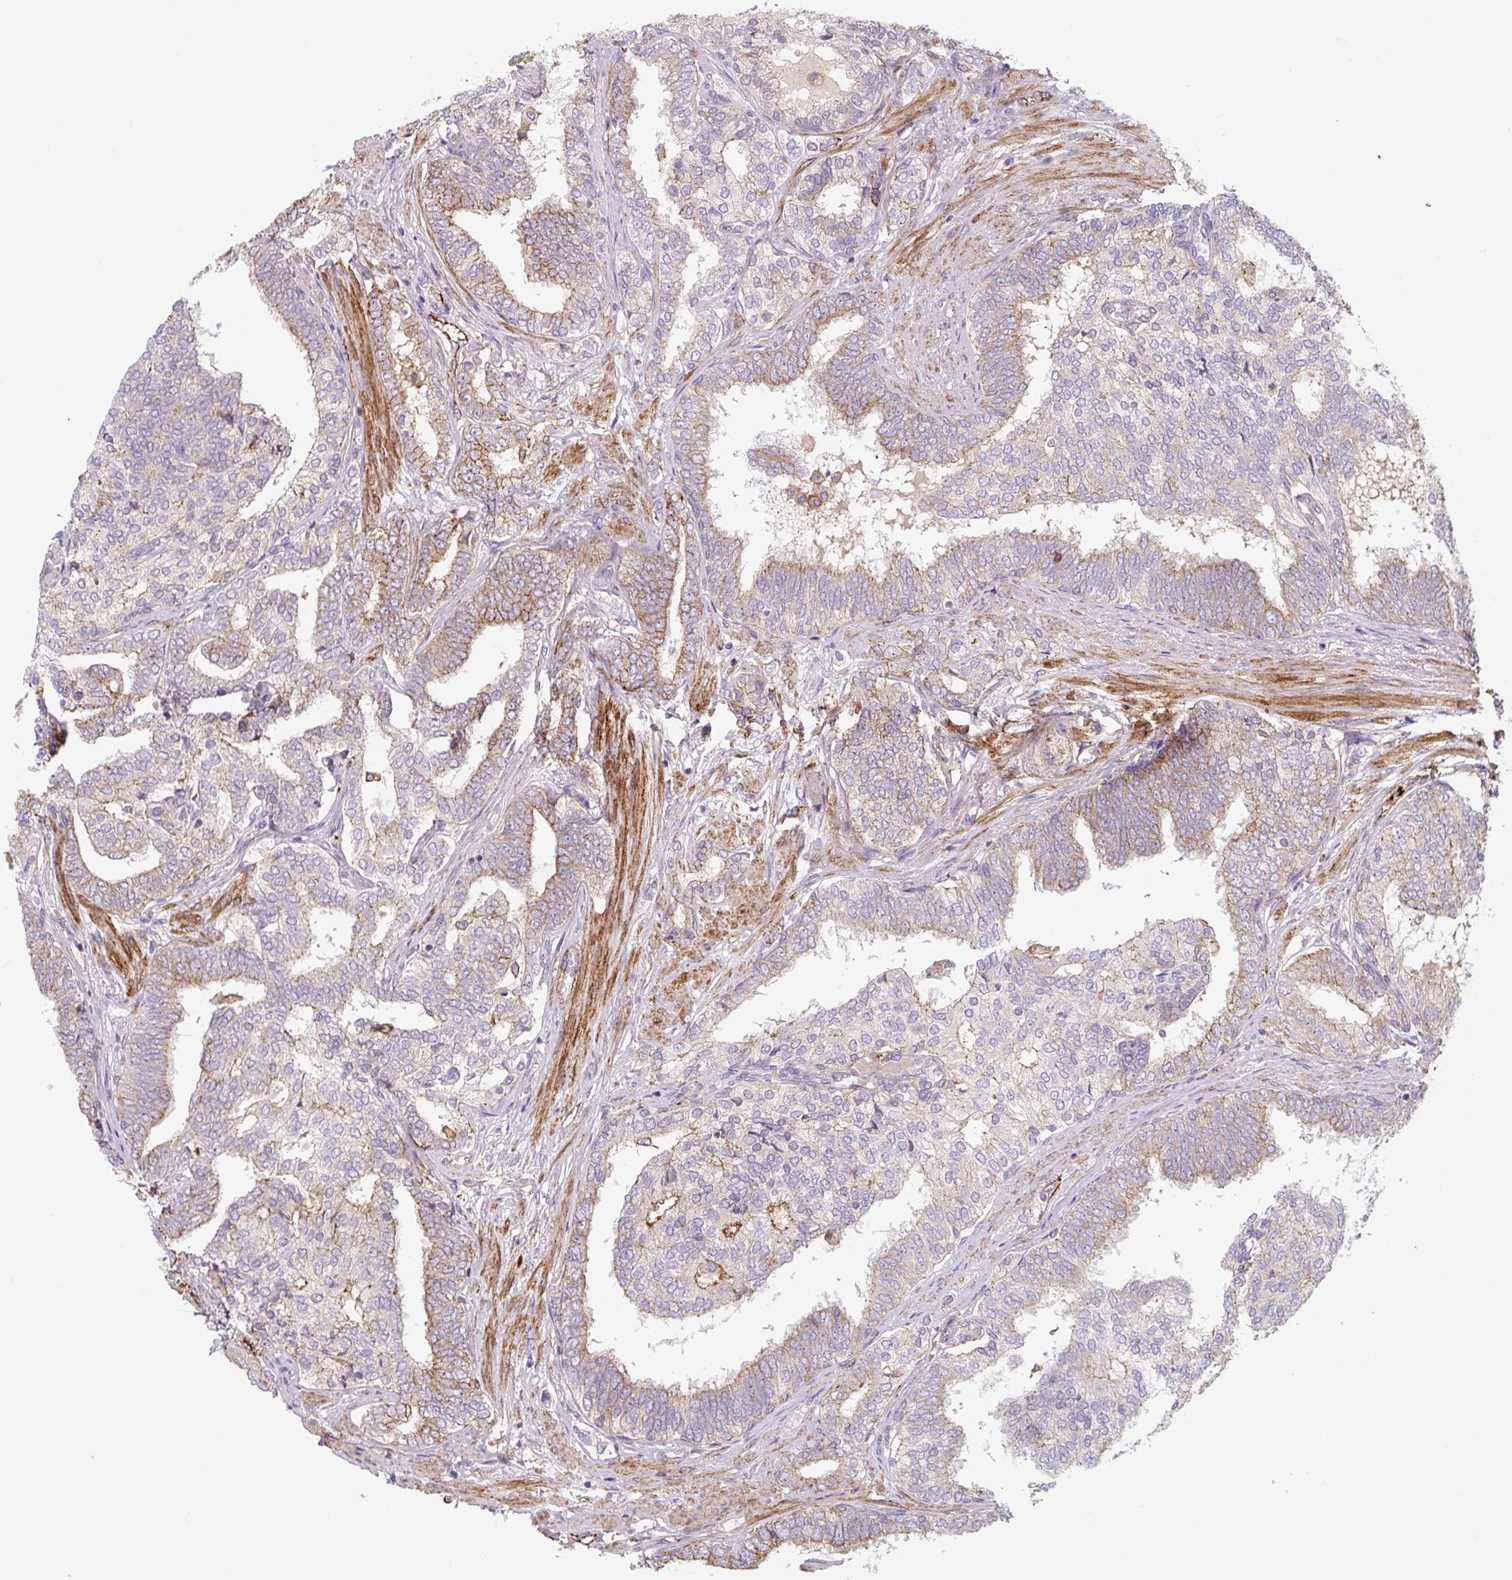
{"staining": {"intensity": "moderate", "quantity": ">75%", "location": "cytoplasmic/membranous"}, "tissue": "prostate cancer", "cell_type": "Tumor cells", "image_type": "cancer", "snomed": [{"axis": "morphology", "description": "Adenocarcinoma, High grade"}, {"axis": "topography", "description": "Prostate"}], "caption": "Immunohistochemical staining of human high-grade adenocarcinoma (prostate) shows medium levels of moderate cytoplasmic/membranous protein positivity in about >75% of tumor cells.", "gene": "DHFR2", "patient": {"sex": "male", "age": 72}}